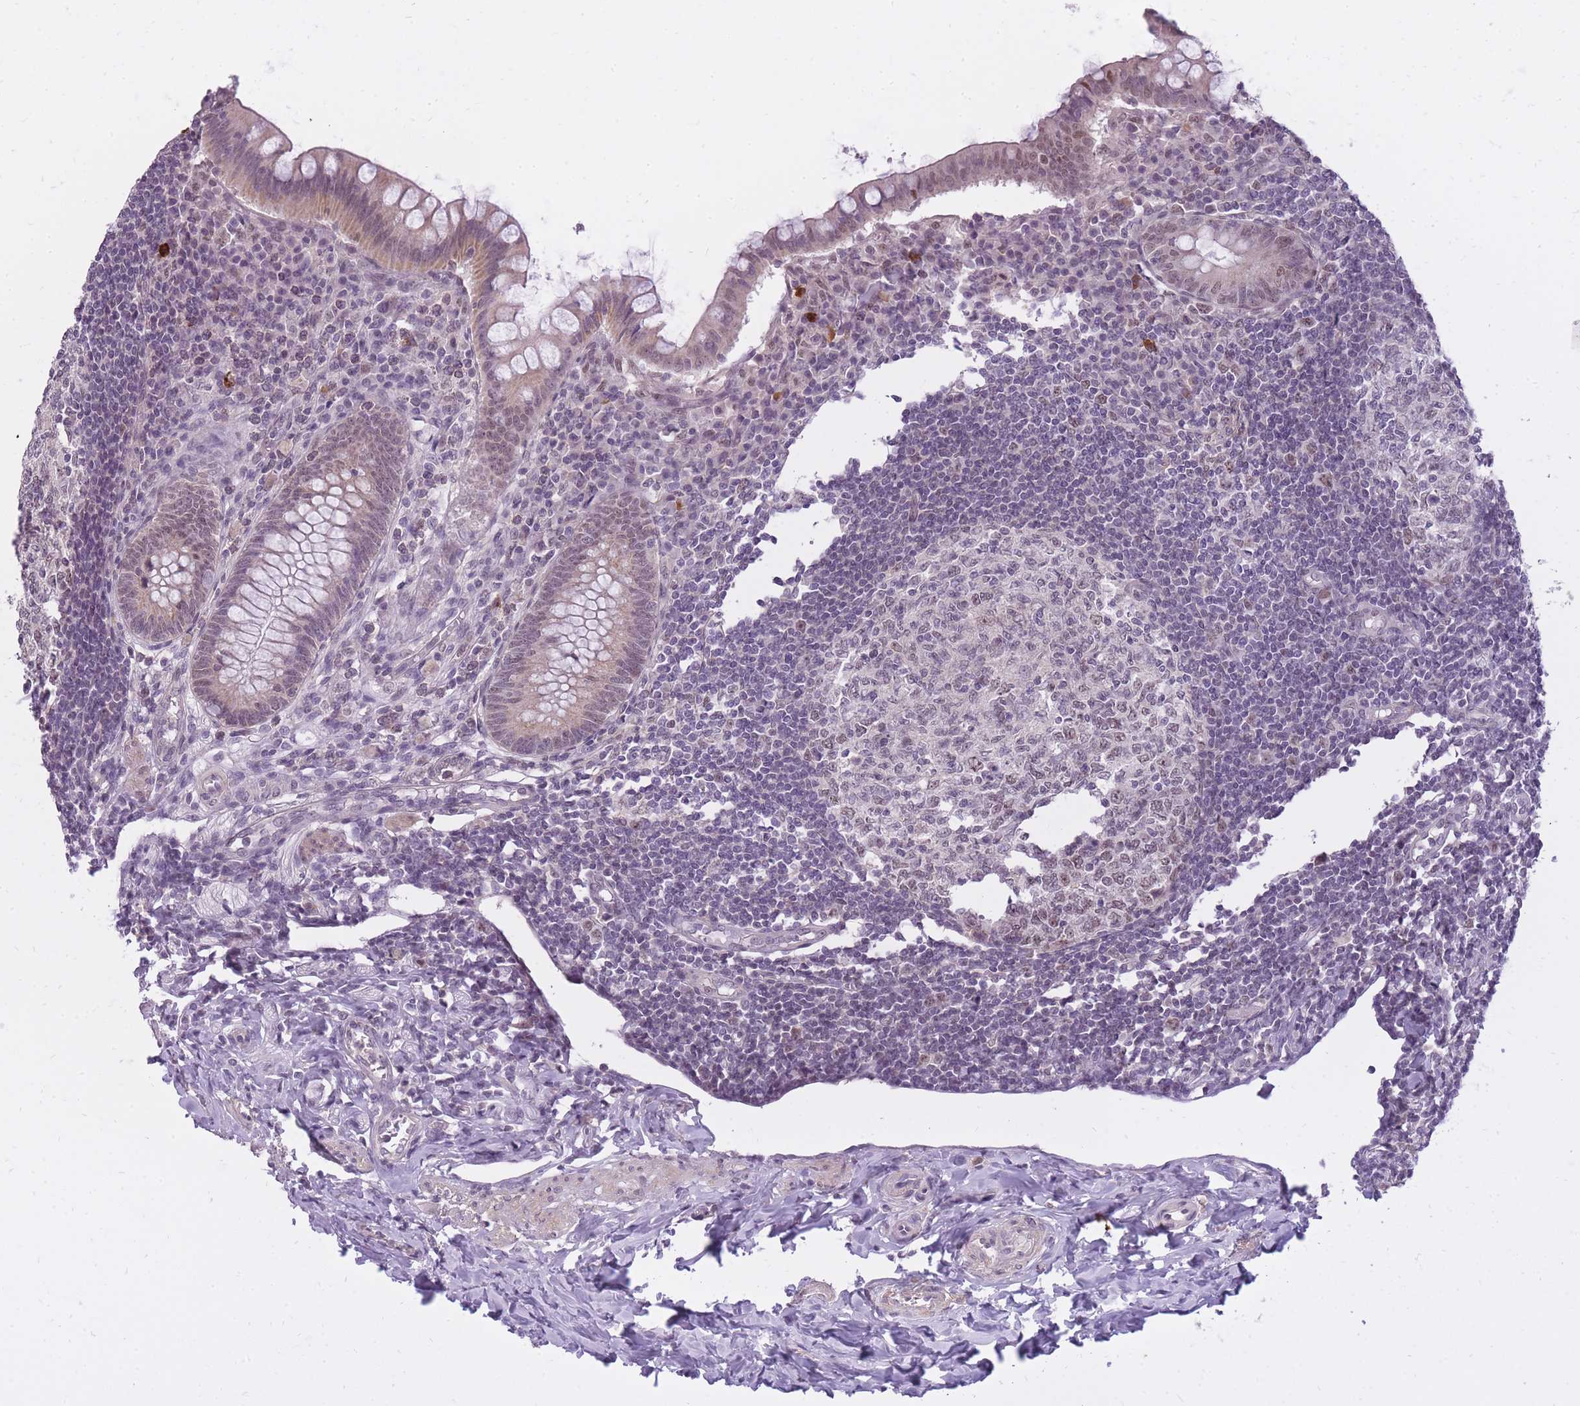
{"staining": {"intensity": "moderate", "quantity": "25%-75%", "location": "cytoplasmic/membranous,nuclear"}, "tissue": "appendix", "cell_type": "Glandular cells", "image_type": "normal", "snomed": [{"axis": "morphology", "description": "Normal tissue, NOS"}, {"axis": "topography", "description": "Appendix"}], "caption": "The micrograph shows staining of benign appendix, revealing moderate cytoplasmic/membranous,nuclear protein positivity (brown color) within glandular cells.", "gene": "TIGD1", "patient": {"sex": "female", "age": 33}}